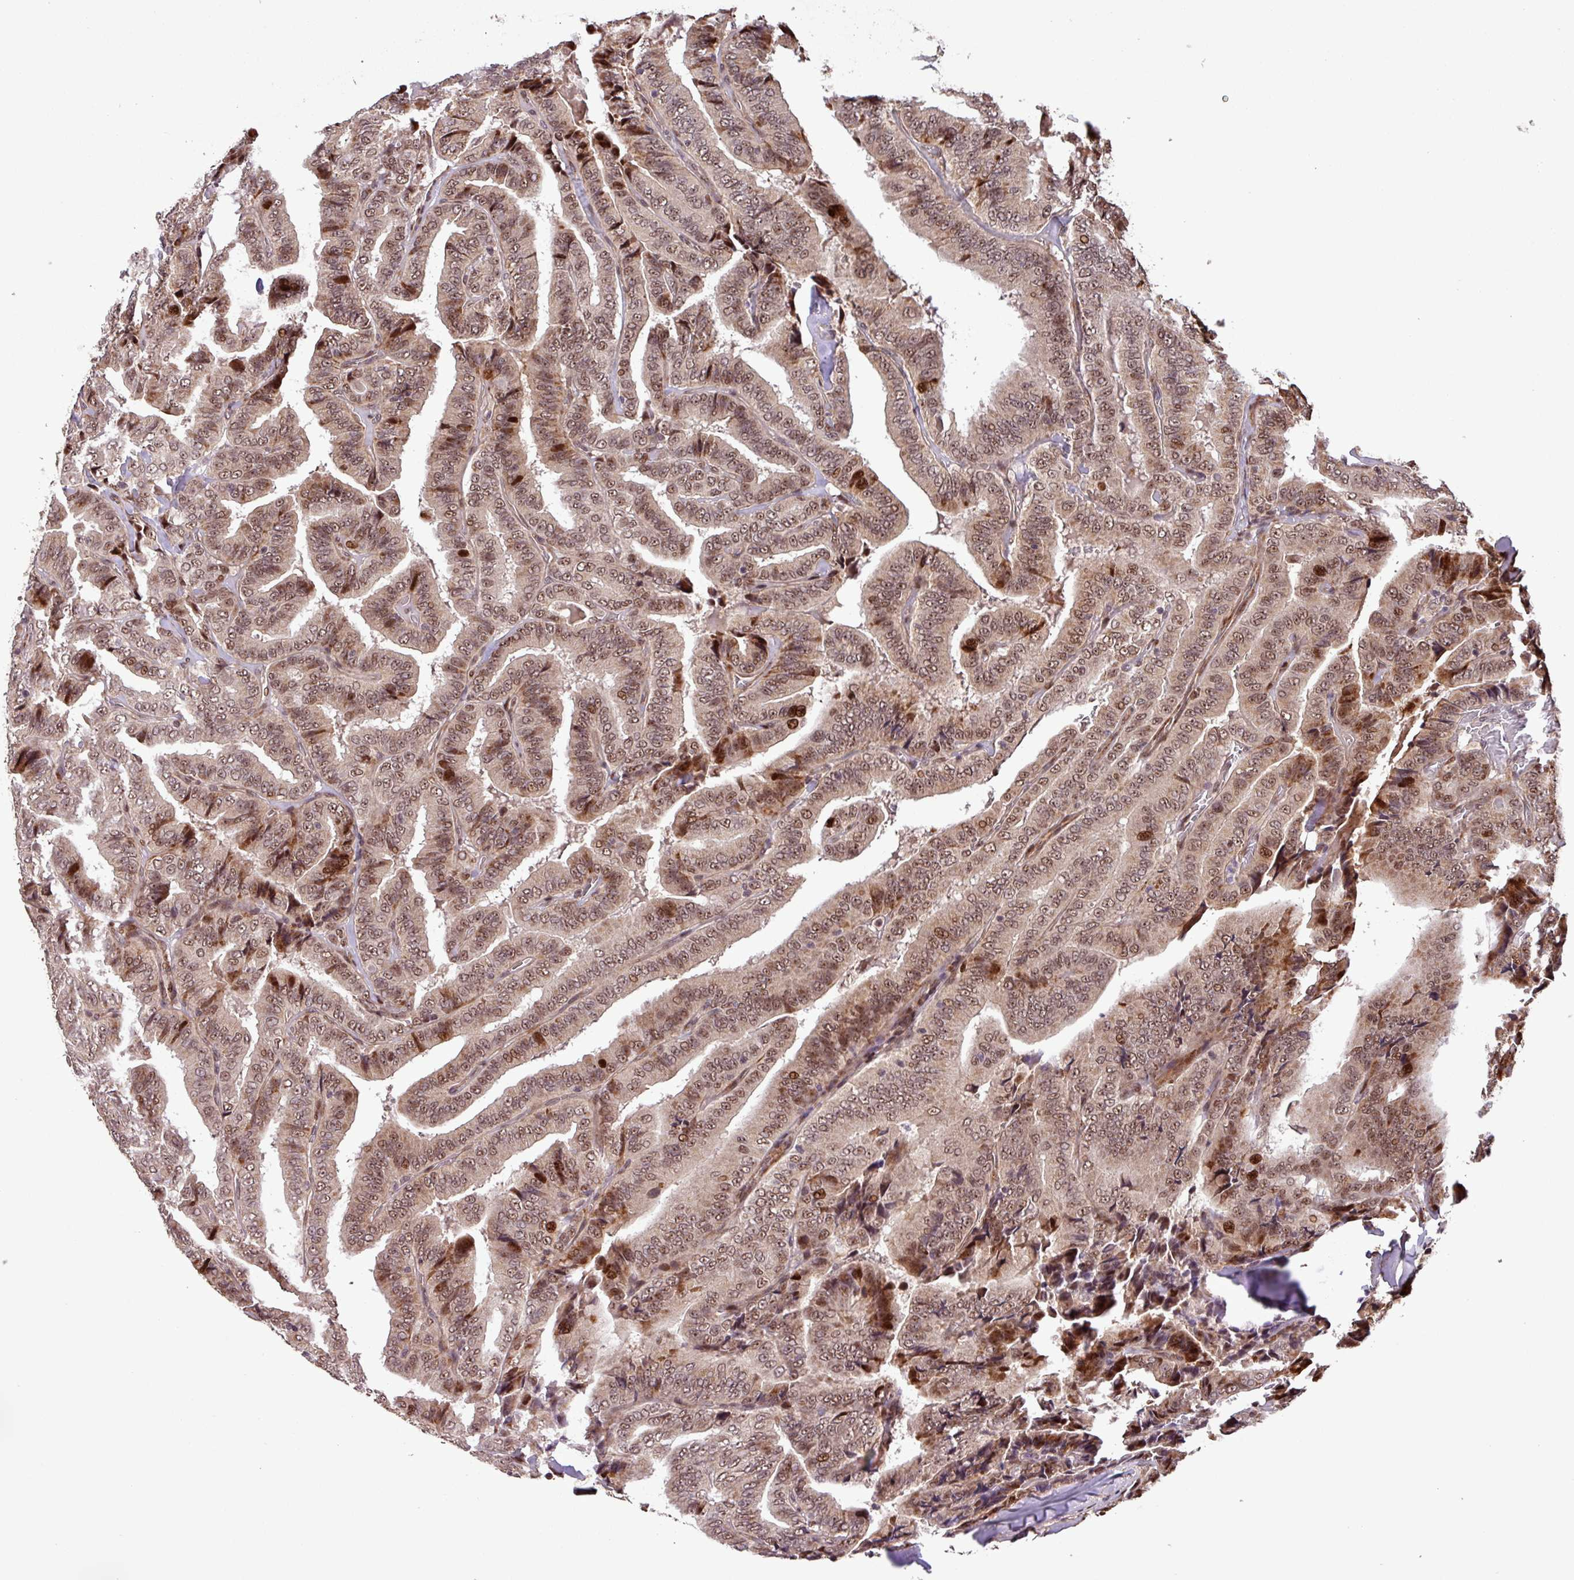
{"staining": {"intensity": "moderate", "quantity": "25%-75%", "location": "nuclear"}, "tissue": "thyroid cancer", "cell_type": "Tumor cells", "image_type": "cancer", "snomed": [{"axis": "morphology", "description": "Papillary adenocarcinoma, NOS"}, {"axis": "topography", "description": "Thyroid gland"}], "caption": "DAB immunohistochemical staining of thyroid cancer (papillary adenocarcinoma) demonstrates moderate nuclear protein staining in approximately 25%-75% of tumor cells.", "gene": "SLC22A24", "patient": {"sex": "male", "age": 61}}